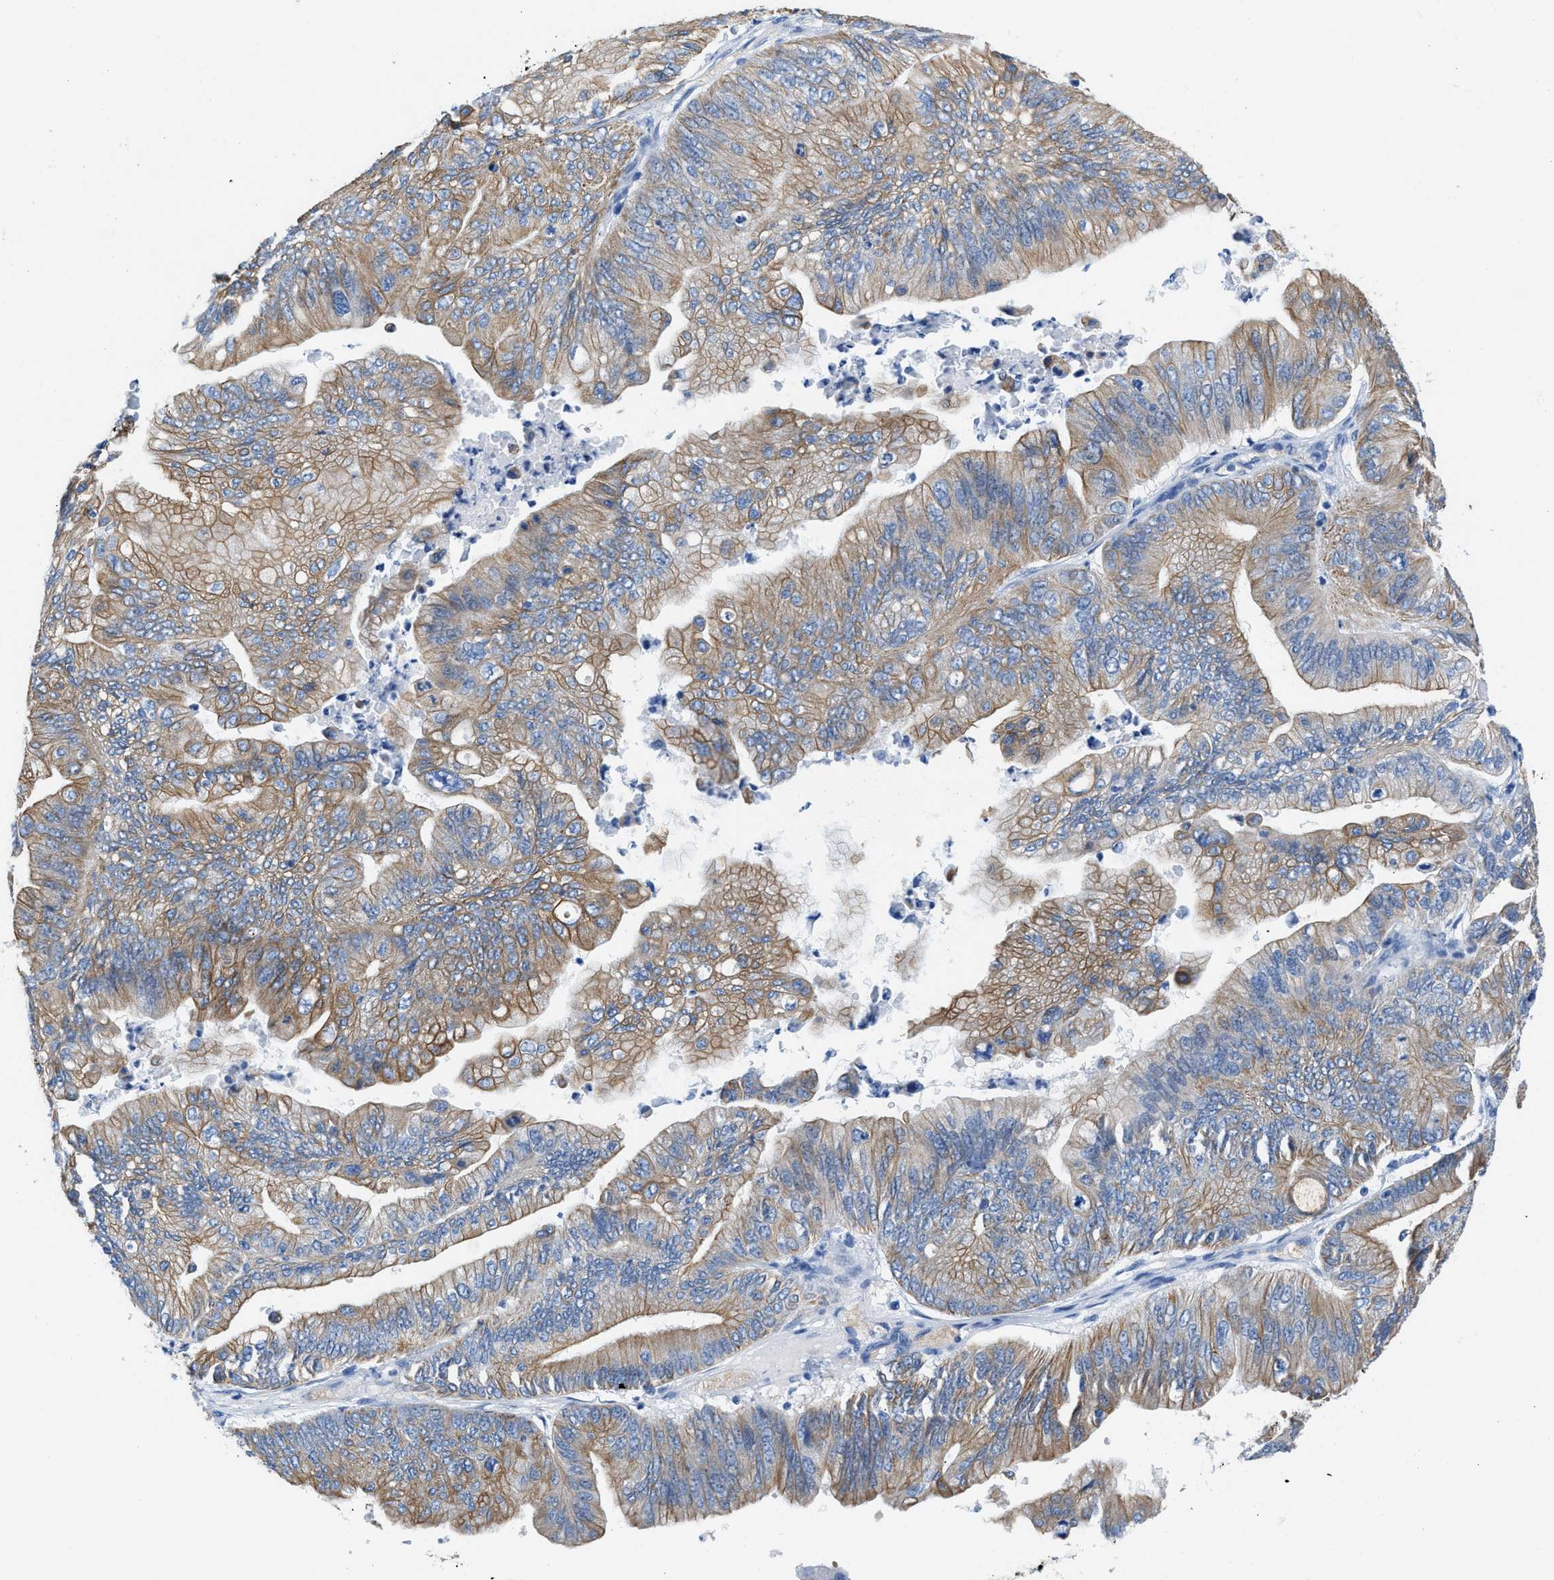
{"staining": {"intensity": "moderate", "quantity": ">75%", "location": "cytoplasmic/membranous"}, "tissue": "ovarian cancer", "cell_type": "Tumor cells", "image_type": "cancer", "snomed": [{"axis": "morphology", "description": "Cystadenocarcinoma, mucinous, NOS"}, {"axis": "topography", "description": "Ovary"}], "caption": "Brown immunohistochemical staining in ovarian mucinous cystadenocarcinoma exhibits moderate cytoplasmic/membranous positivity in about >75% of tumor cells.", "gene": "BPGM", "patient": {"sex": "female", "age": 61}}